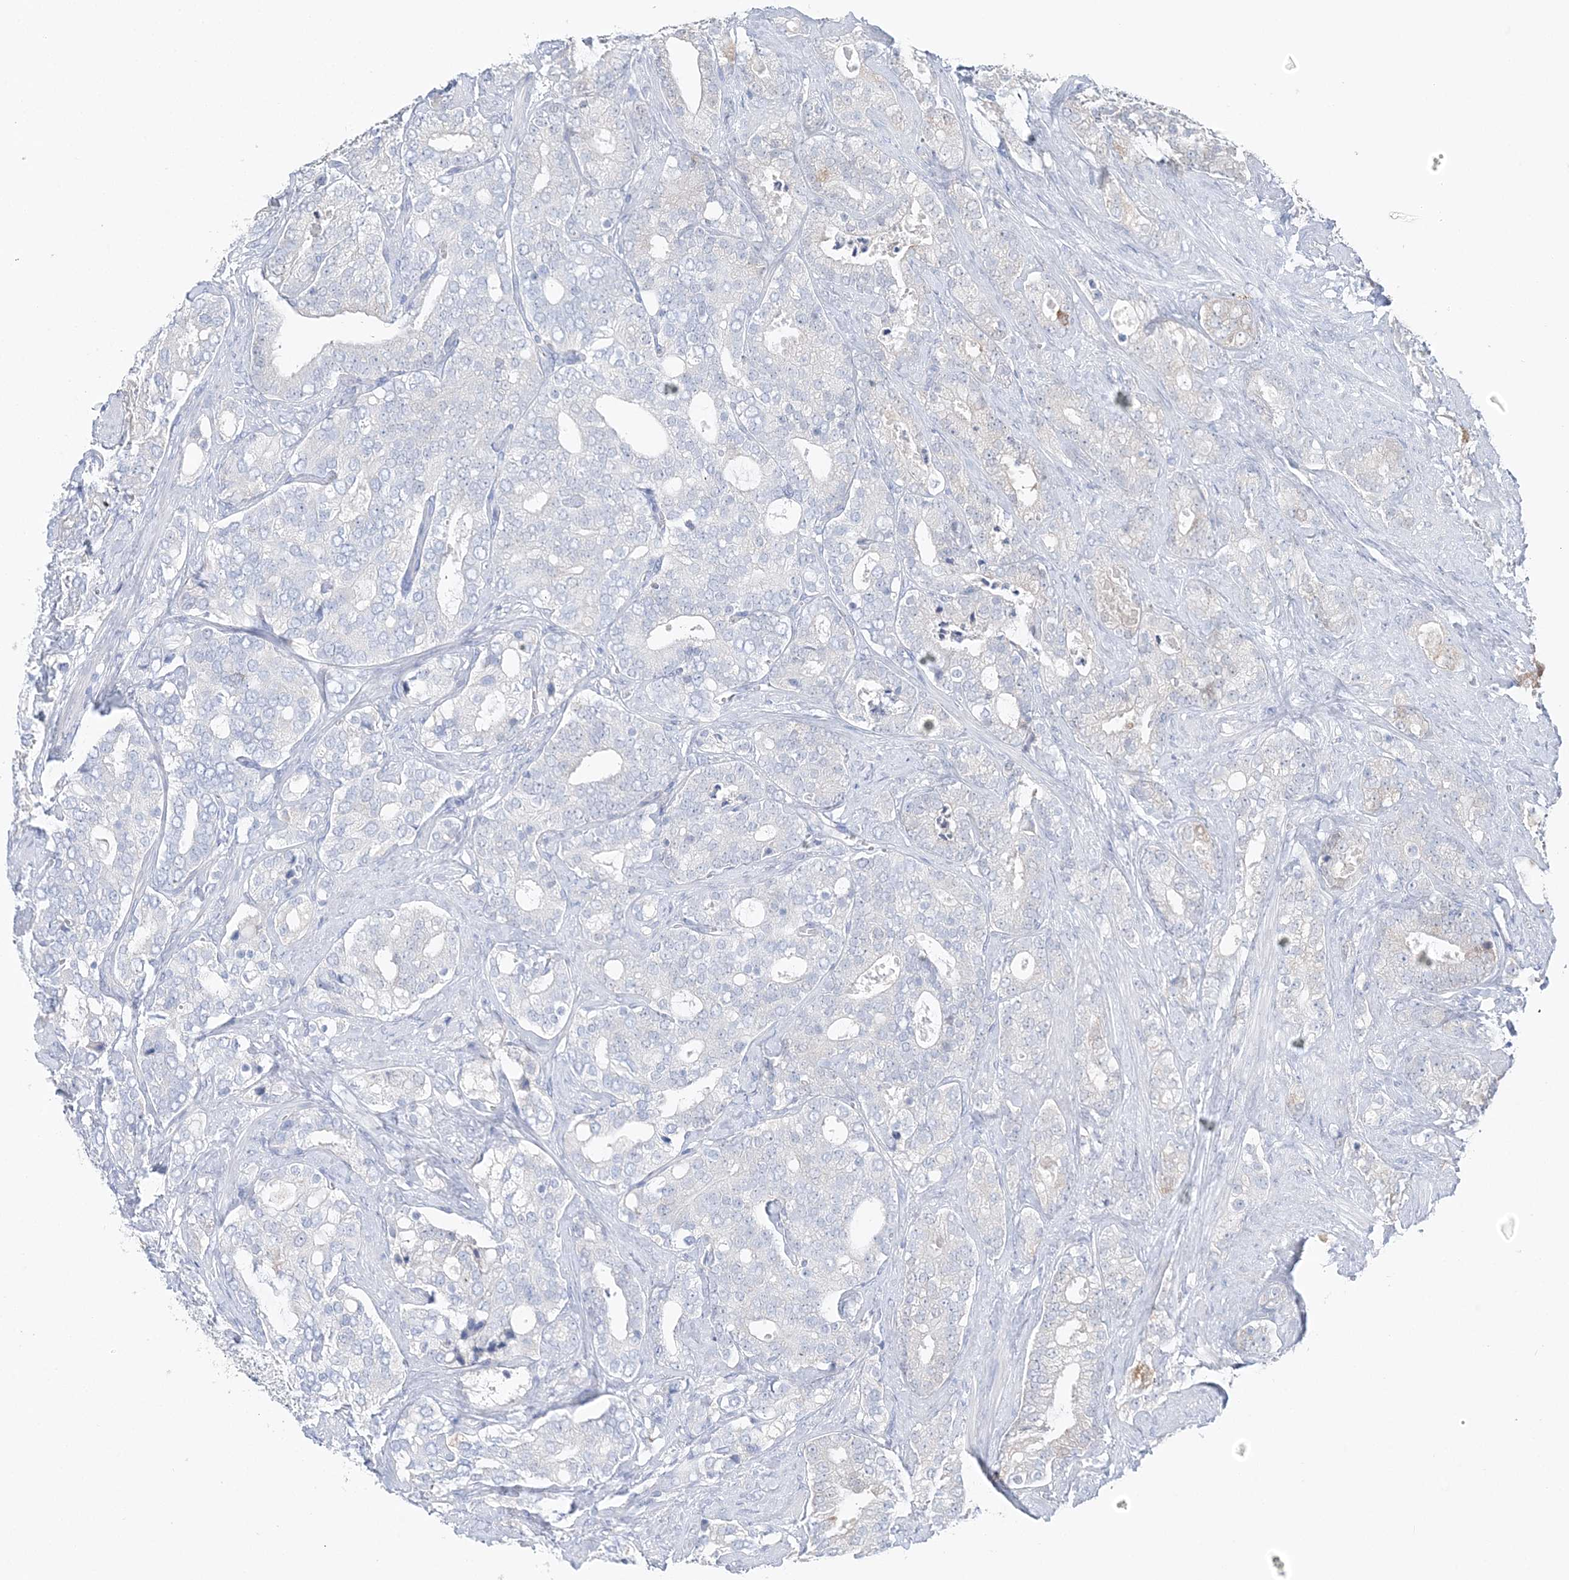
{"staining": {"intensity": "negative", "quantity": "none", "location": "none"}, "tissue": "prostate cancer", "cell_type": "Tumor cells", "image_type": "cancer", "snomed": [{"axis": "morphology", "description": "Adenocarcinoma, High grade"}, {"axis": "topography", "description": "Prostate and seminal vesicle, NOS"}], "caption": "DAB (3,3'-diaminobenzidine) immunohistochemical staining of prostate cancer (adenocarcinoma (high-grade)) reveals no significant expression in tumor cells.", "gene": "HMGCS1", "patient": {"sex": "male", "age": 67}}